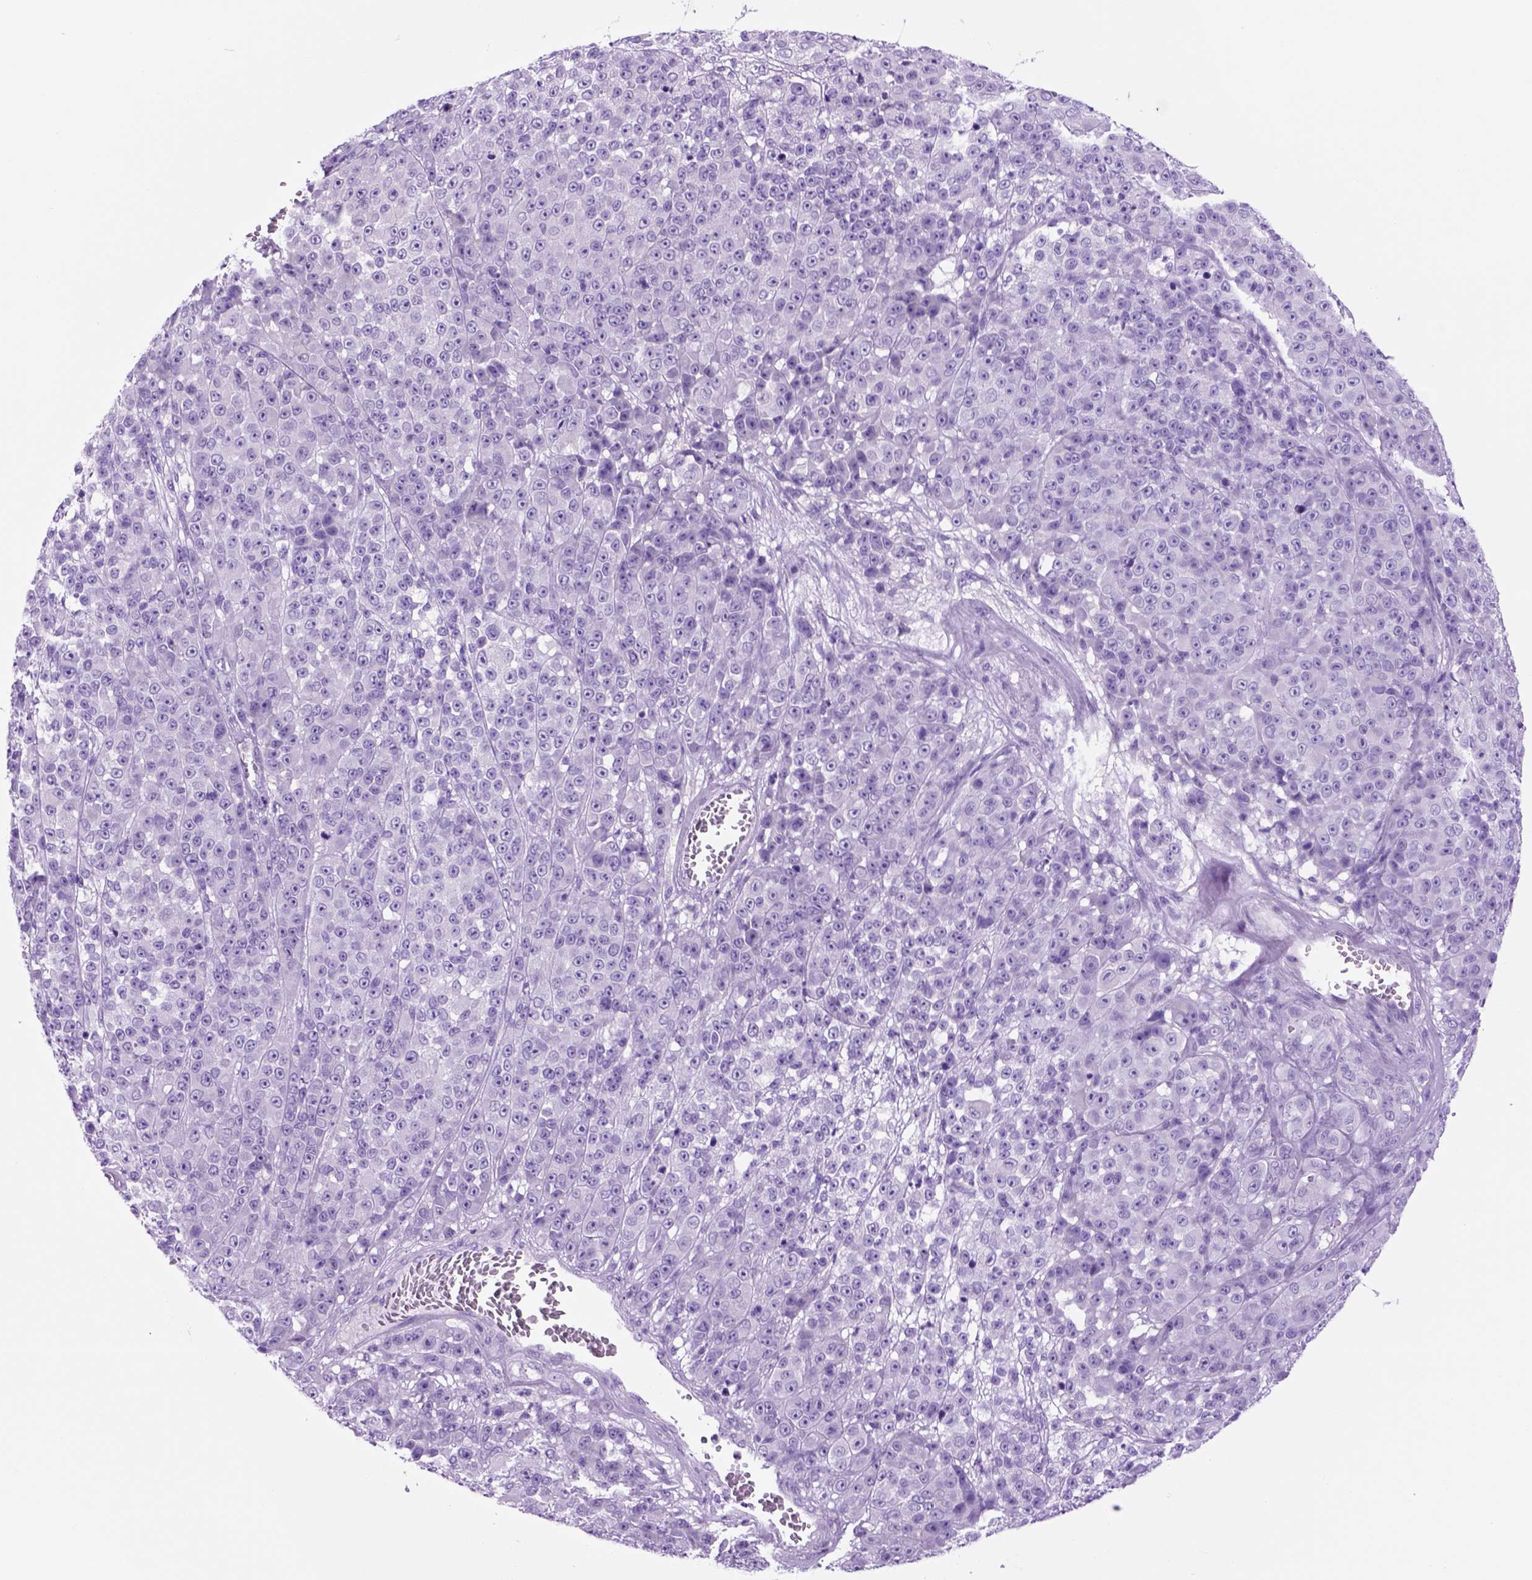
{"staining": {"intensity": "negative", "quantity": "none", "location": "none"}, "tissue": "melanoma", "cell_type": "Tumor cells", "image_type": "cancer", "snomed": [{"axis": "morphology", "description": "Malignant melanoma, NOS"}, {"axis": "topography", "description": "Skin"}, {"axis": "topography", "description": "Skin of back"}], "caption": "Melanoma stained for a protein using immunohistochemistry (IHC) demonstrates no positivity tumor cells.", "gene": "HHIPL2", "patient": {"sex": "male", "age": 91}}